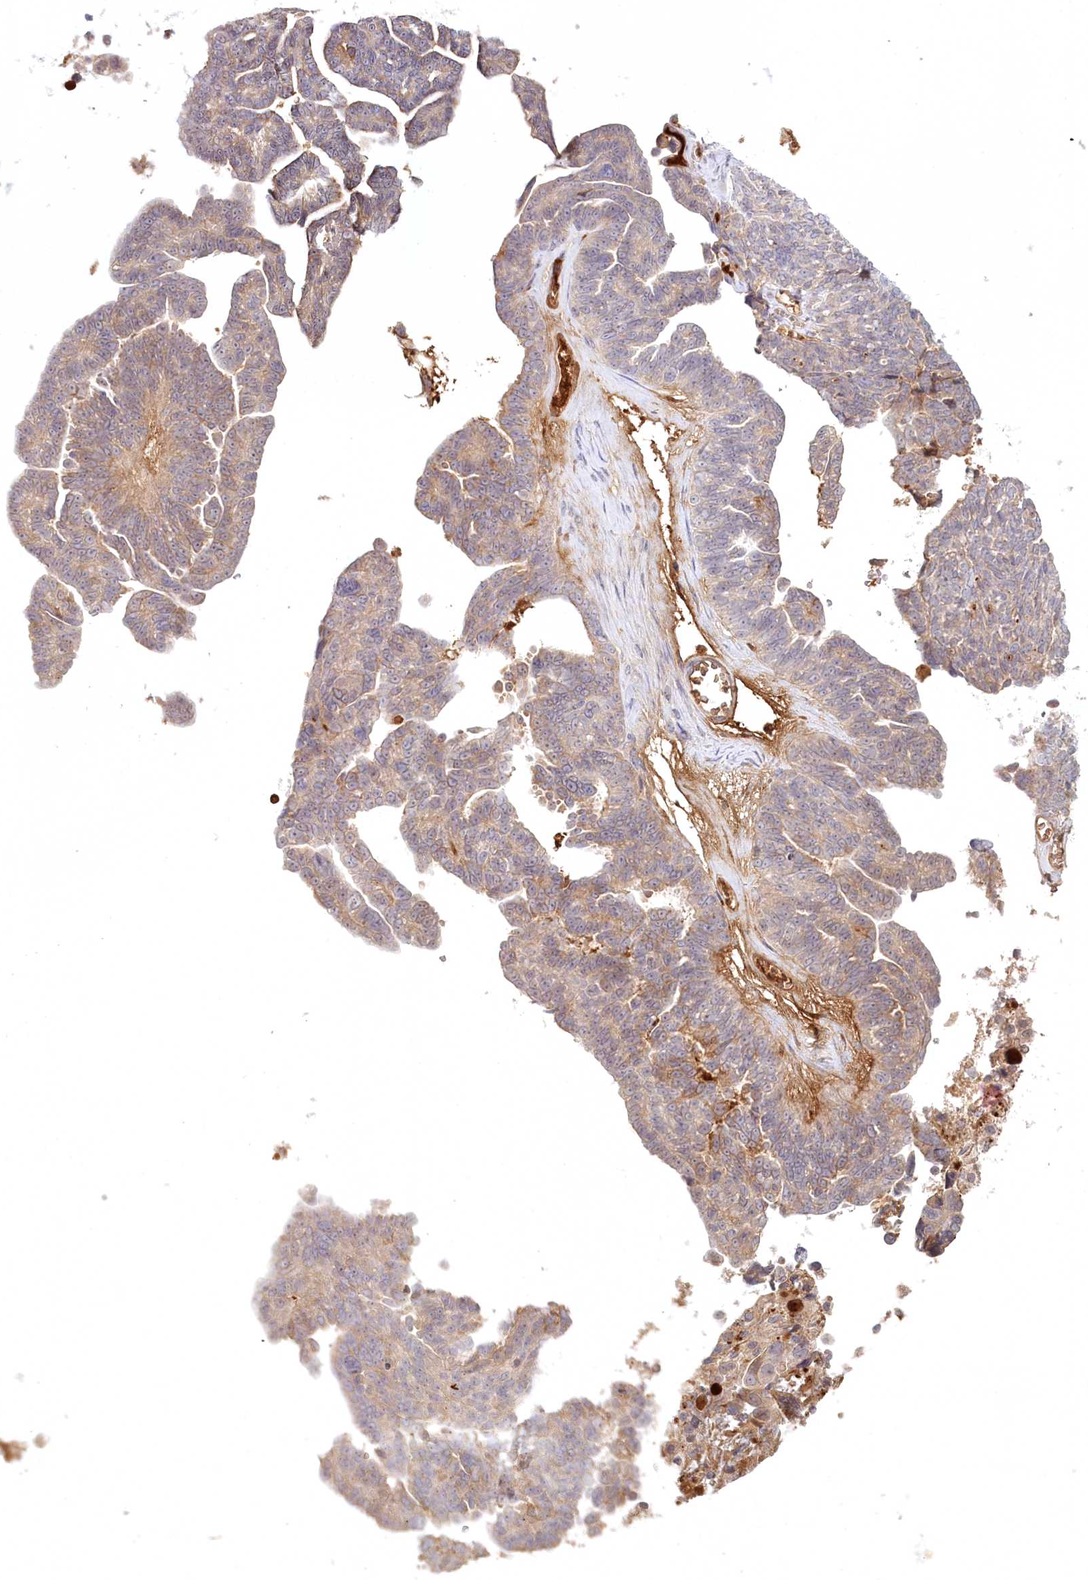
{"staining": {"intensity": "weak", "quantity": ">75%", "location": "cytoplasmic/membranous"}, "tissue": "ovarian cancer", "cell_type": "Tumor cells", "image_type": "cancer", "snomed": [{"axis": "morphology", "description": "Cystadenocarcinoma, serous, NOS"}, {"axis": "topography", "description": "Ovary"}], "caption": "Protein staining of ovarian cancer tissue reveals weak cytoplasmic/membranous staining in approximately >75% of tumor cells.", "gene": "PSAPL1", "patient": {"sex": "female", "age": 79}}